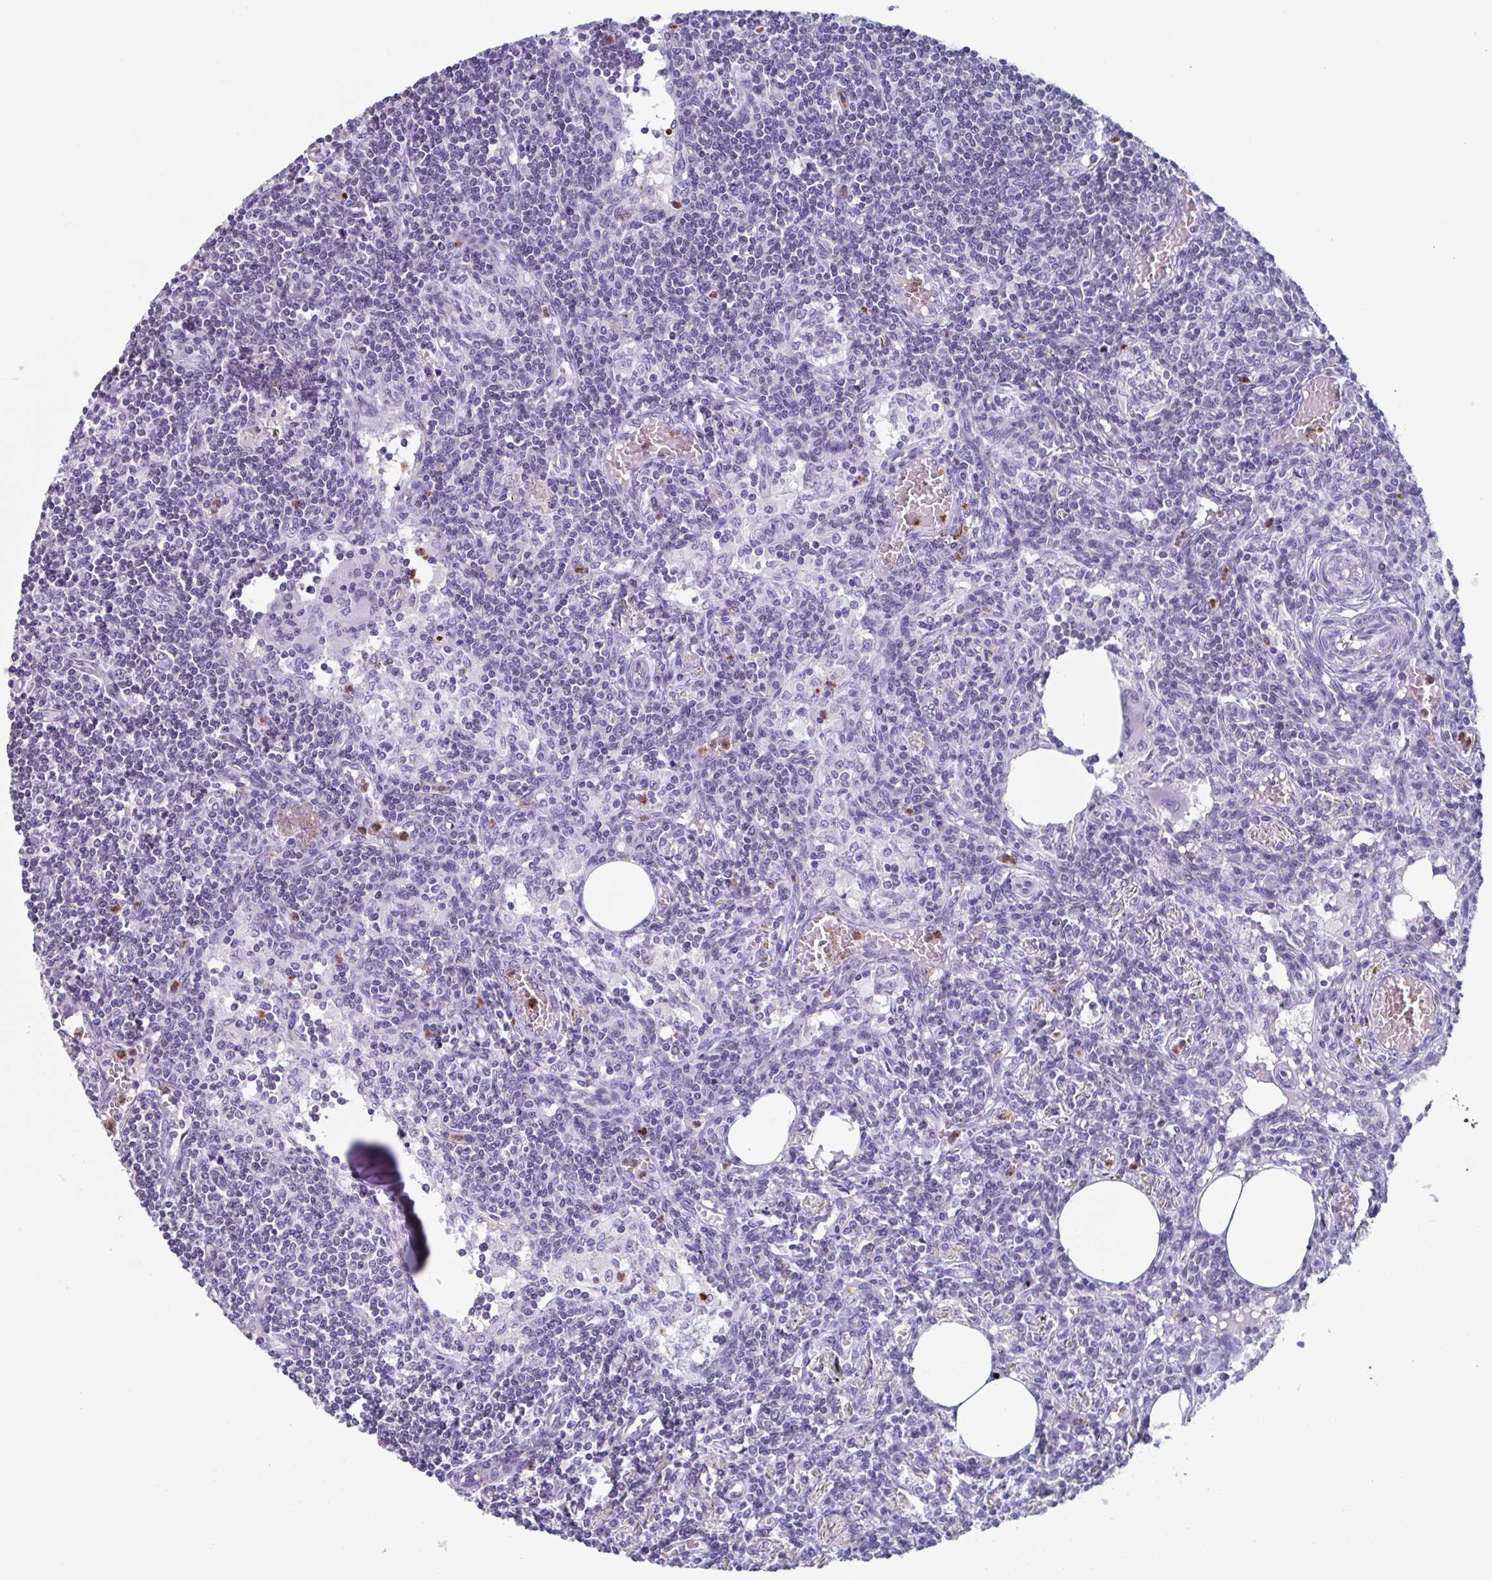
{"staining": {"intensity": "negative", "quantity": "none", "location": "none"}, "tissue": "lymph node", "cell_type": "Germinal center cells", "image_type": "normal", "snomed": [{"axis": "morphology", "description": "Normal tissue, NOS"}, {"axis": "topography", "description": "Lymph node"}], "caption": "Human lymph node stained for a protein using immunohistochemistry (IHC) shows no positivity in germinal center cells.", "gene": "BPI", "patient": {"sex": "female", "age": 69}}